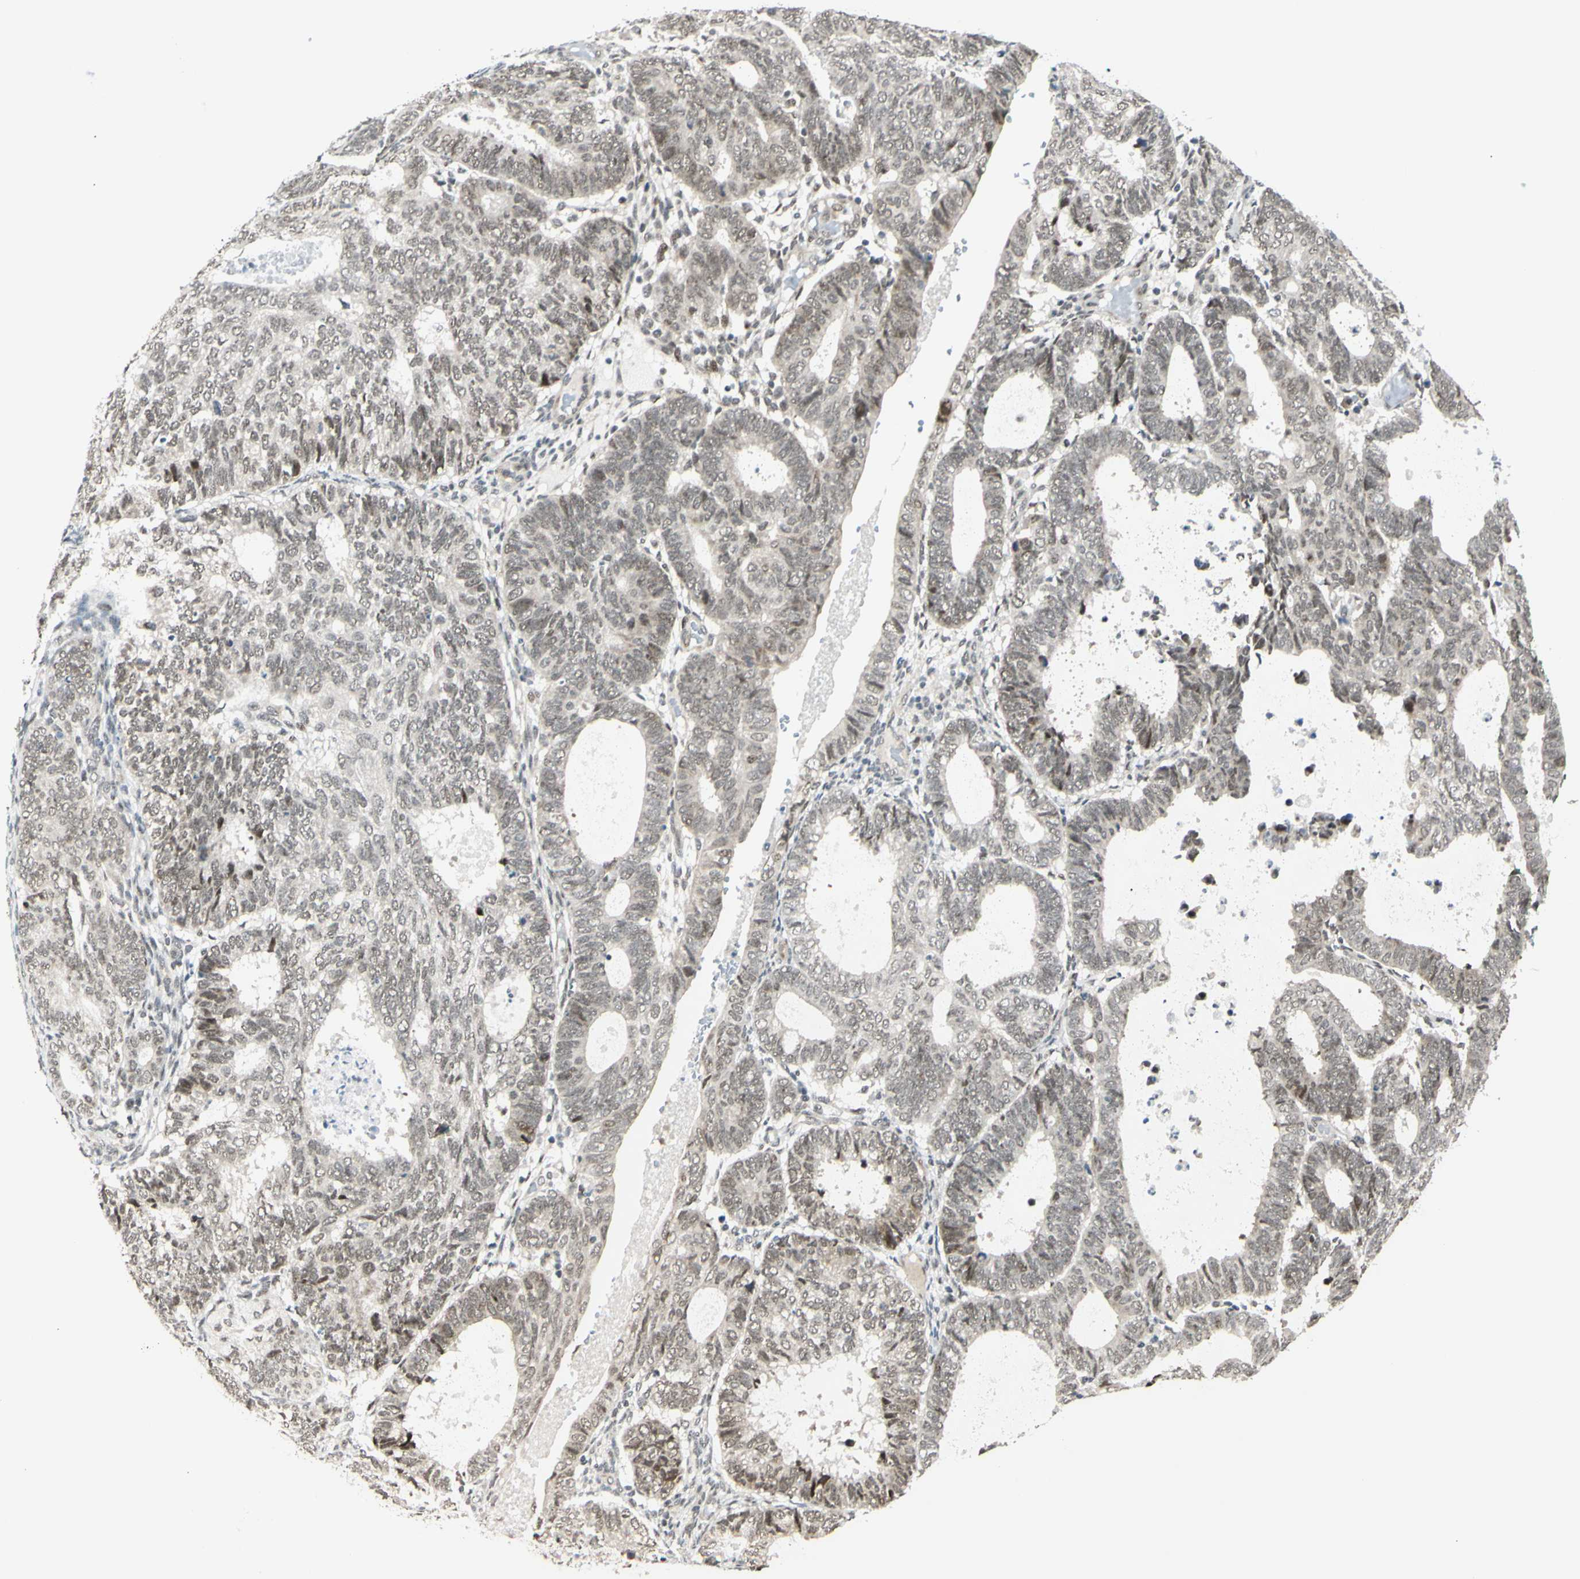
{"staining": {"intensity": "weak", "quantity": ">75%", "location": "cytoplasmic/membranous,nuclear"}, "tissue": "endometrial cancer", "cell_type": "Tumor cells", "image_type": "cancer", "snomed": [{"axis": "morphology", "description": "Adenocarcinoma, NOS"}, {"axis": "topography", "description": "Uterus"}], "caption": "Immunohistochemistry photomicrograph of human endometrial cancer stained for a protein (brown), which displays low levels of weak cytoplasmic/membranous and nuclear positivity in about >75% of tumor cells.", "gene": "BRMS1", "patient": {"sex": "female", "age": 60}}